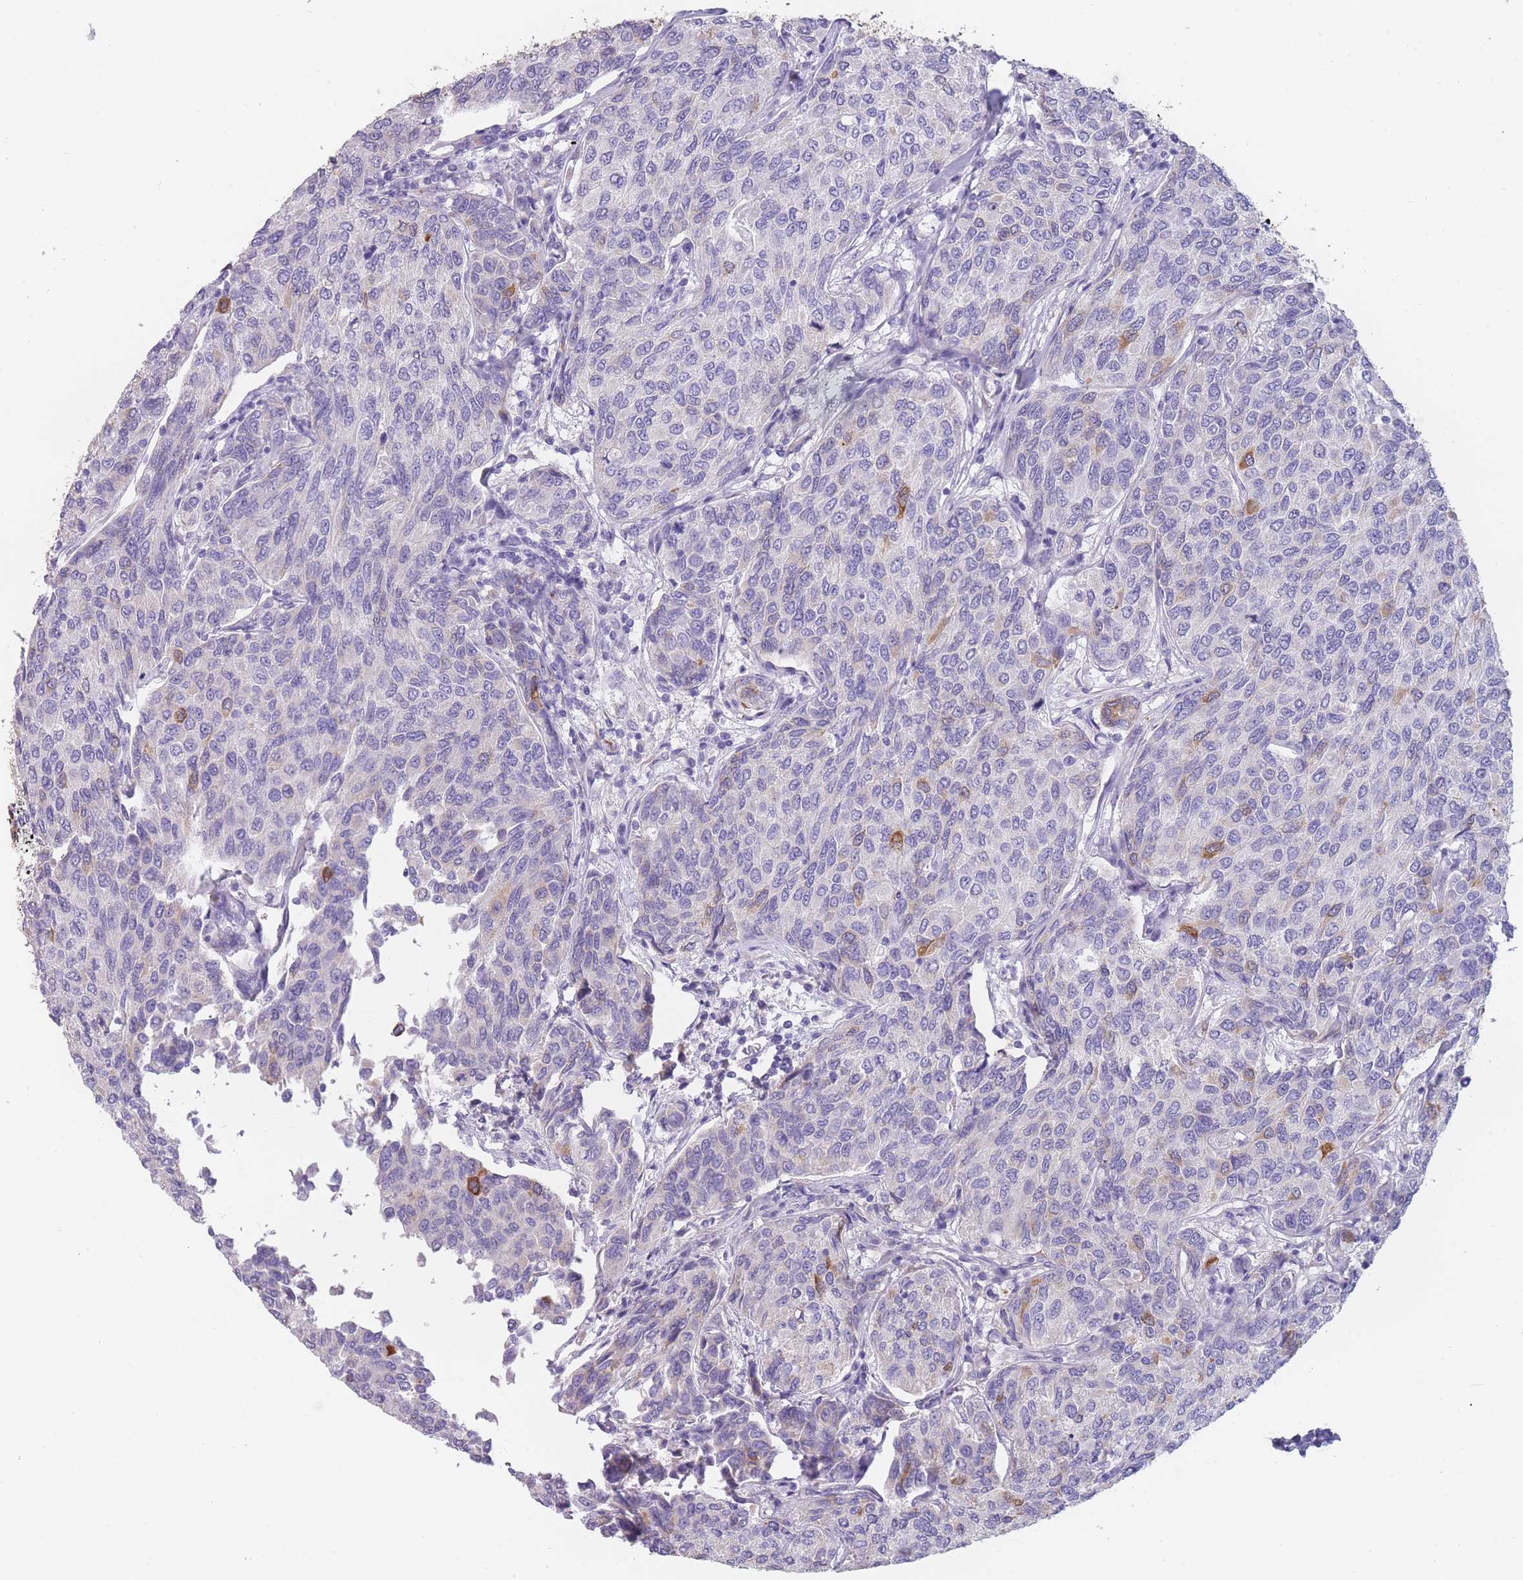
{"staining": {"intensity": "strong", "quantity": "<25%", "location": "cytoplasmic/membranous"}, "tissue": "breast cancer", "cell_type": "Tumor cells", "image_type": "cancer", "snomed": [{"axis": "morphology", "description": "Duct carcinoma"}, {"axis": "topography", "description": "Breast"}], "caption": "Breast cancer (invasive ductal carcinoma) was stained to show a protein in brown. There is medium levels of strong cytoplasmic/membranous positivity in approximately <25% of tumor cells. The staining was performed using DAB (3,3'-diaminobenzidine), with brown indicating positive protein expression. Nuclei are stained blue with hematoxylin.", "gene": "ZNF627", "patient": {"sex": "female", "age": 55}}